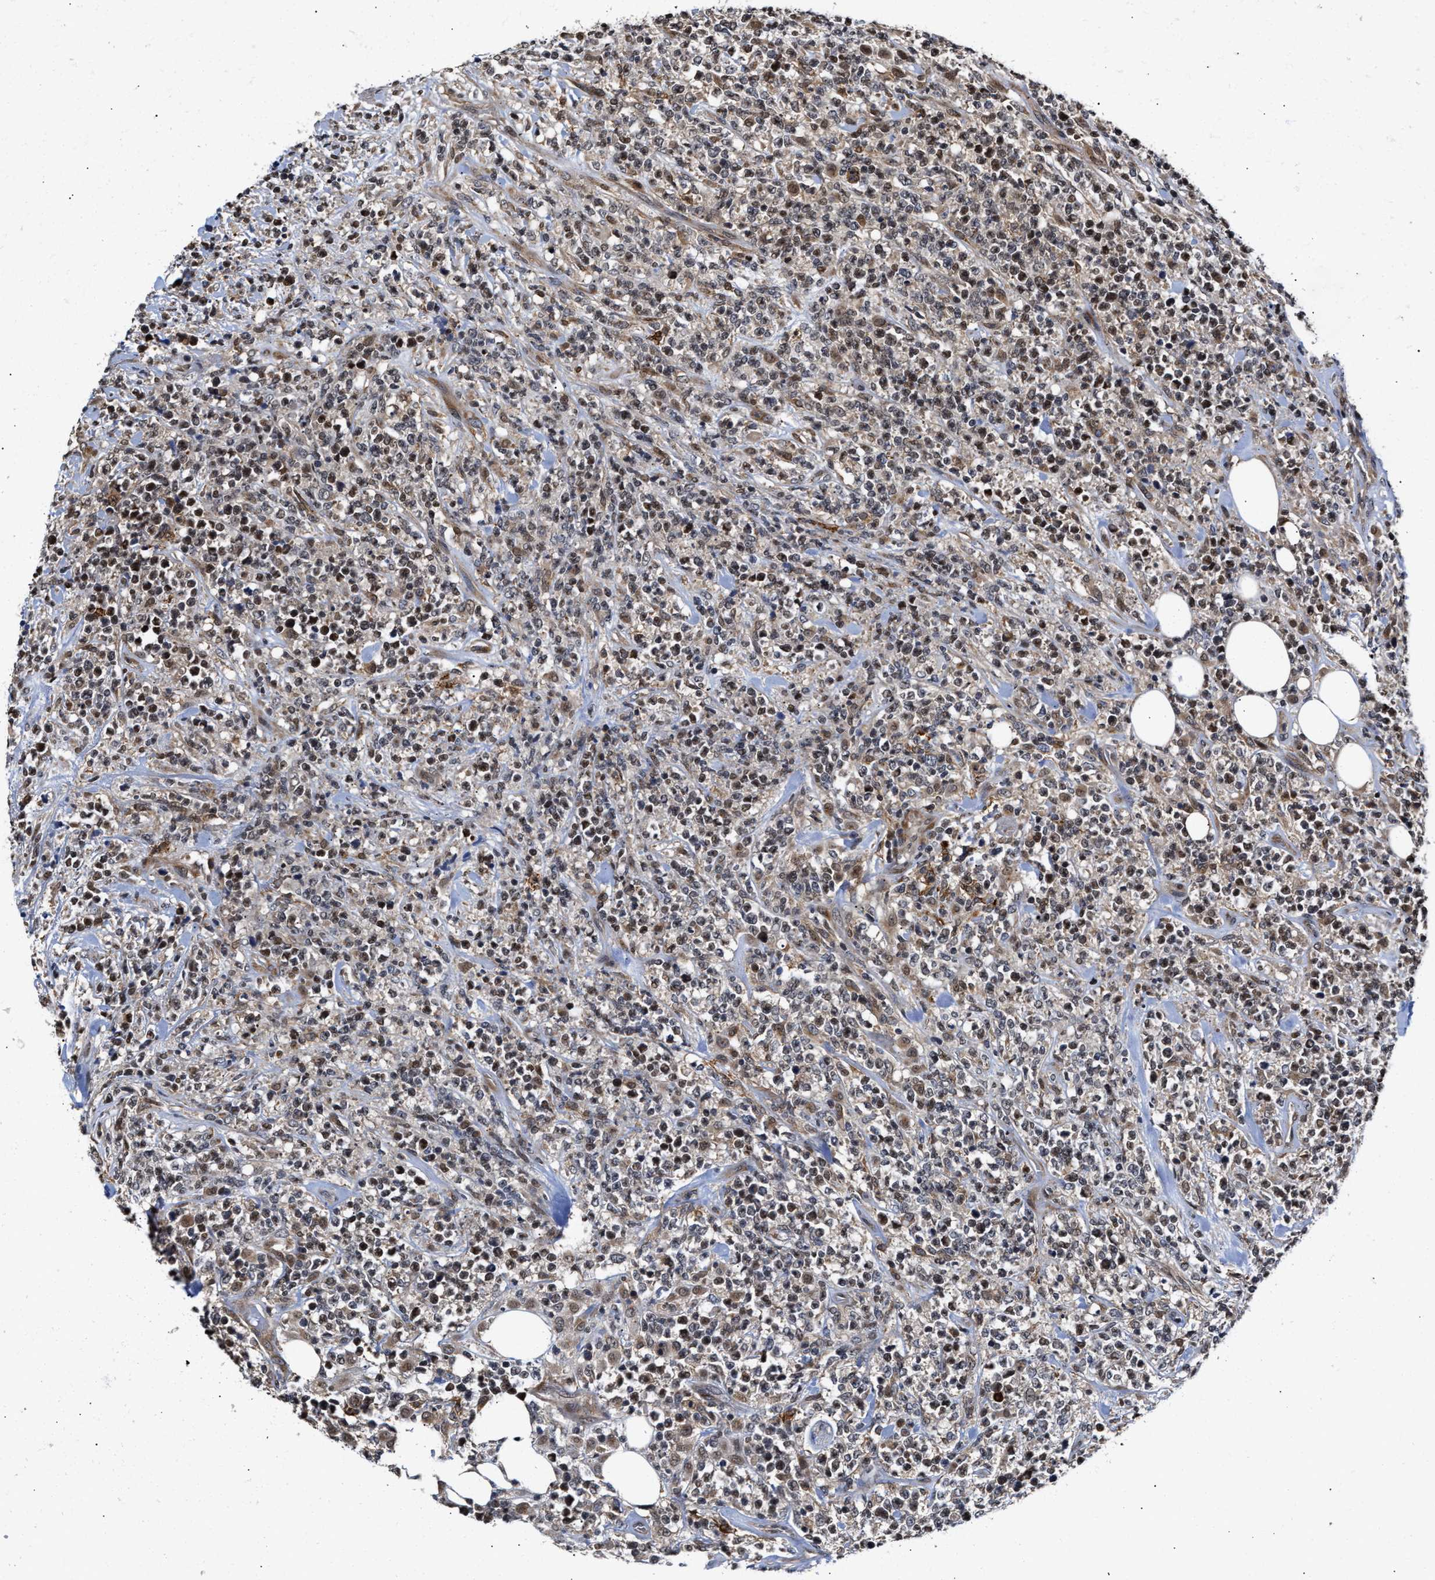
{"staining": {"intensity": "weak", "quantity": "25%-75%", "location": "cytoplasmic/membranous"}, "tissue": "lymphoma", "cell_type": "Tumor cells", "image_type": "cancer", "snomed": [{"axis": "morphology", "description": "Malignant lymphoma, non-Hodgkin's type, High grade"}, {"axis": "topography", "description": "Soft tissue"}], "caption": "A high-resolution photomicrograph shows IHC staining of lymphoma, which shows weak cytoplasmic/membranous staining in approximately 25%-75% of tumor cells.", "gene": "CLIP2", "patient": {"sex": "male", "age": 18}}